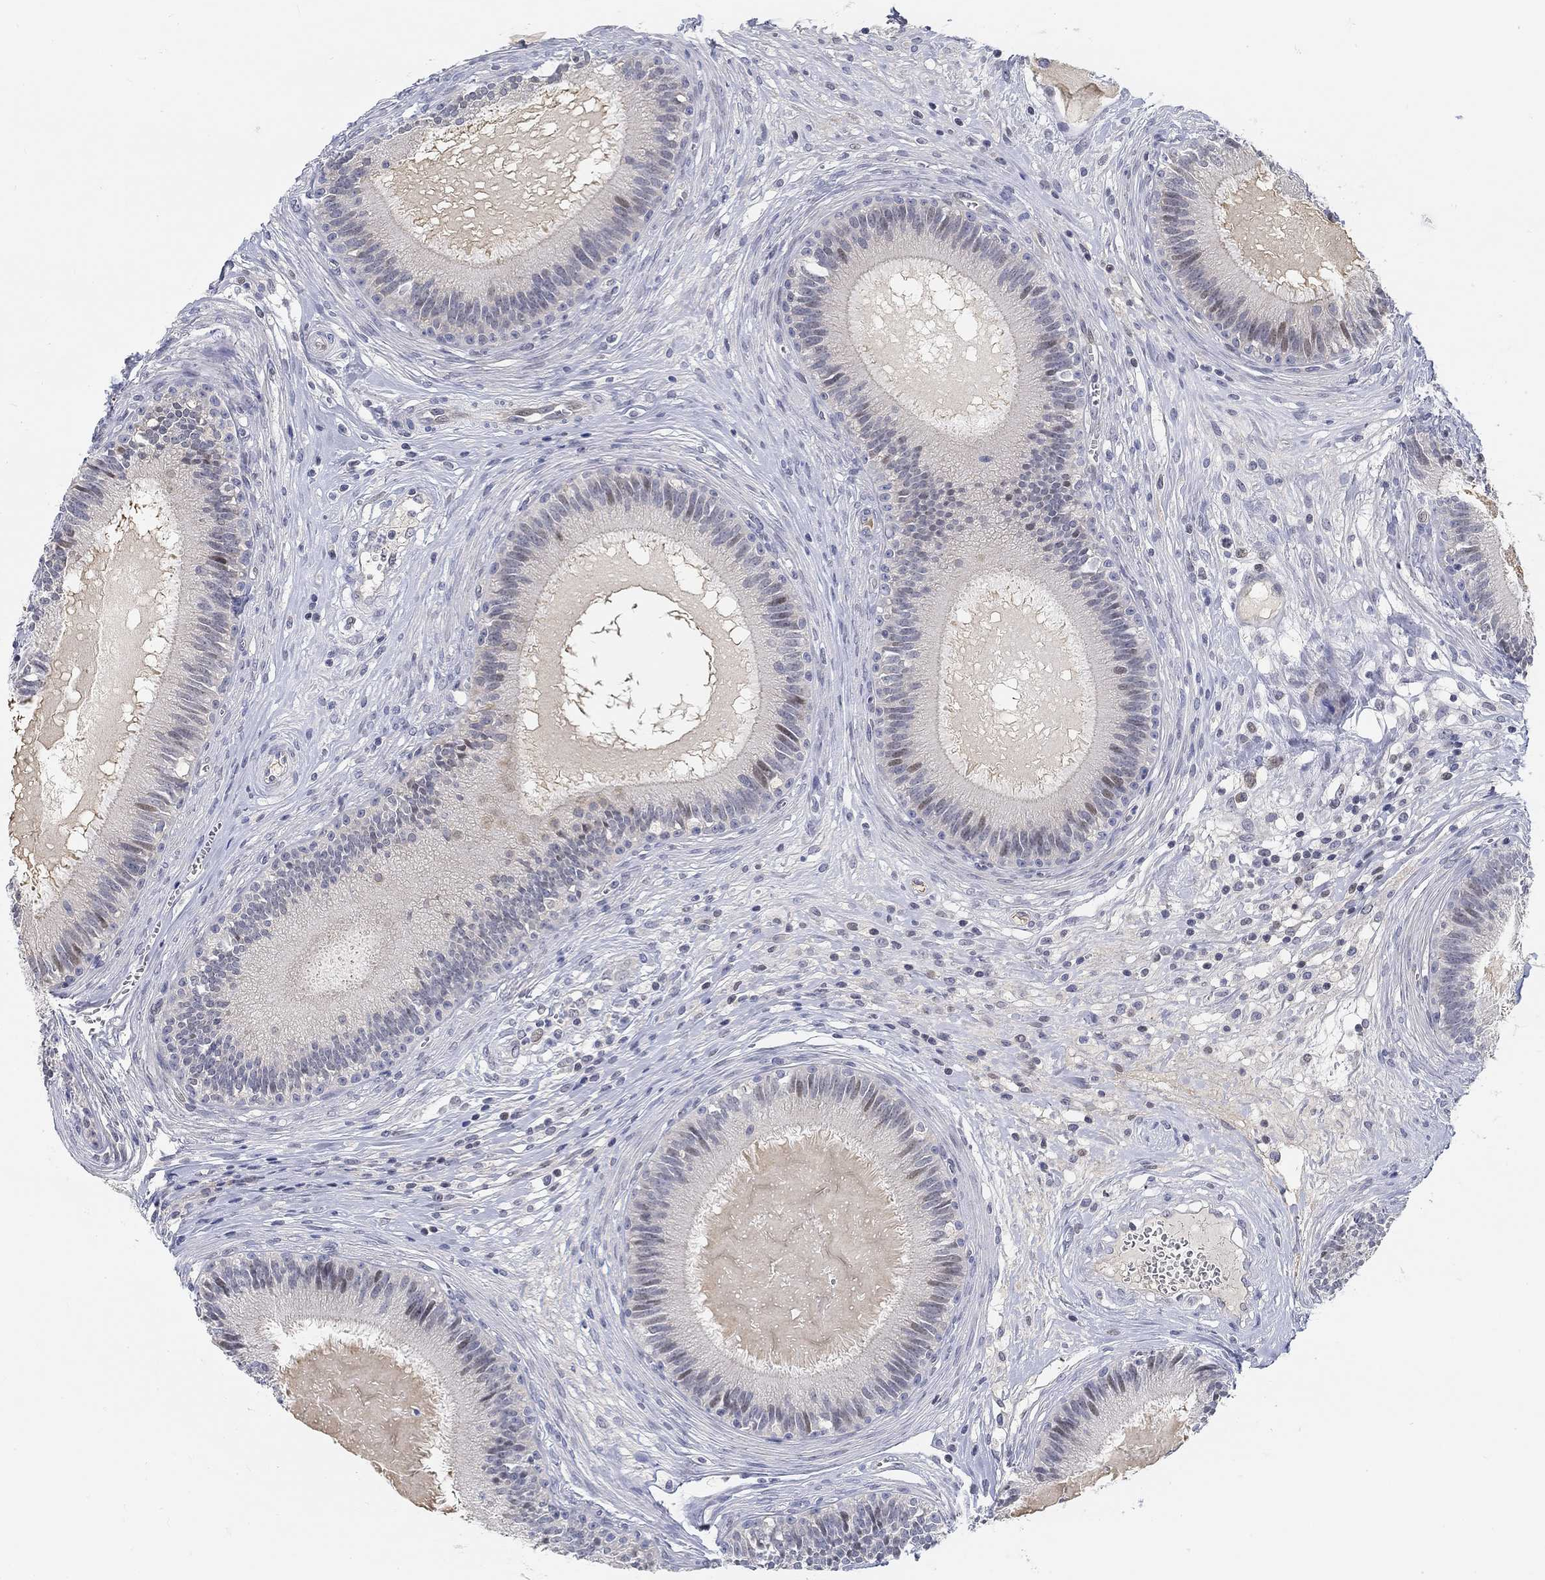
{"staining": {"intensity": "weak", "quantity": "<25%", "location": "nuclear"}, "tissue": "epididymis", "cell_type": "Glandular cells", "image_type": "normal", "snomed": [{"axis": "morphology", "description": "Normal tissue, NOS"}, {"axis": "topography", "description": "Epididymis"}], "caption": "There is no significant expression in glandular cells of epididymis. Nuclei are stained in blue.", "gene": "SNTG2", "patient": {"sex": "male", "age": 27}}